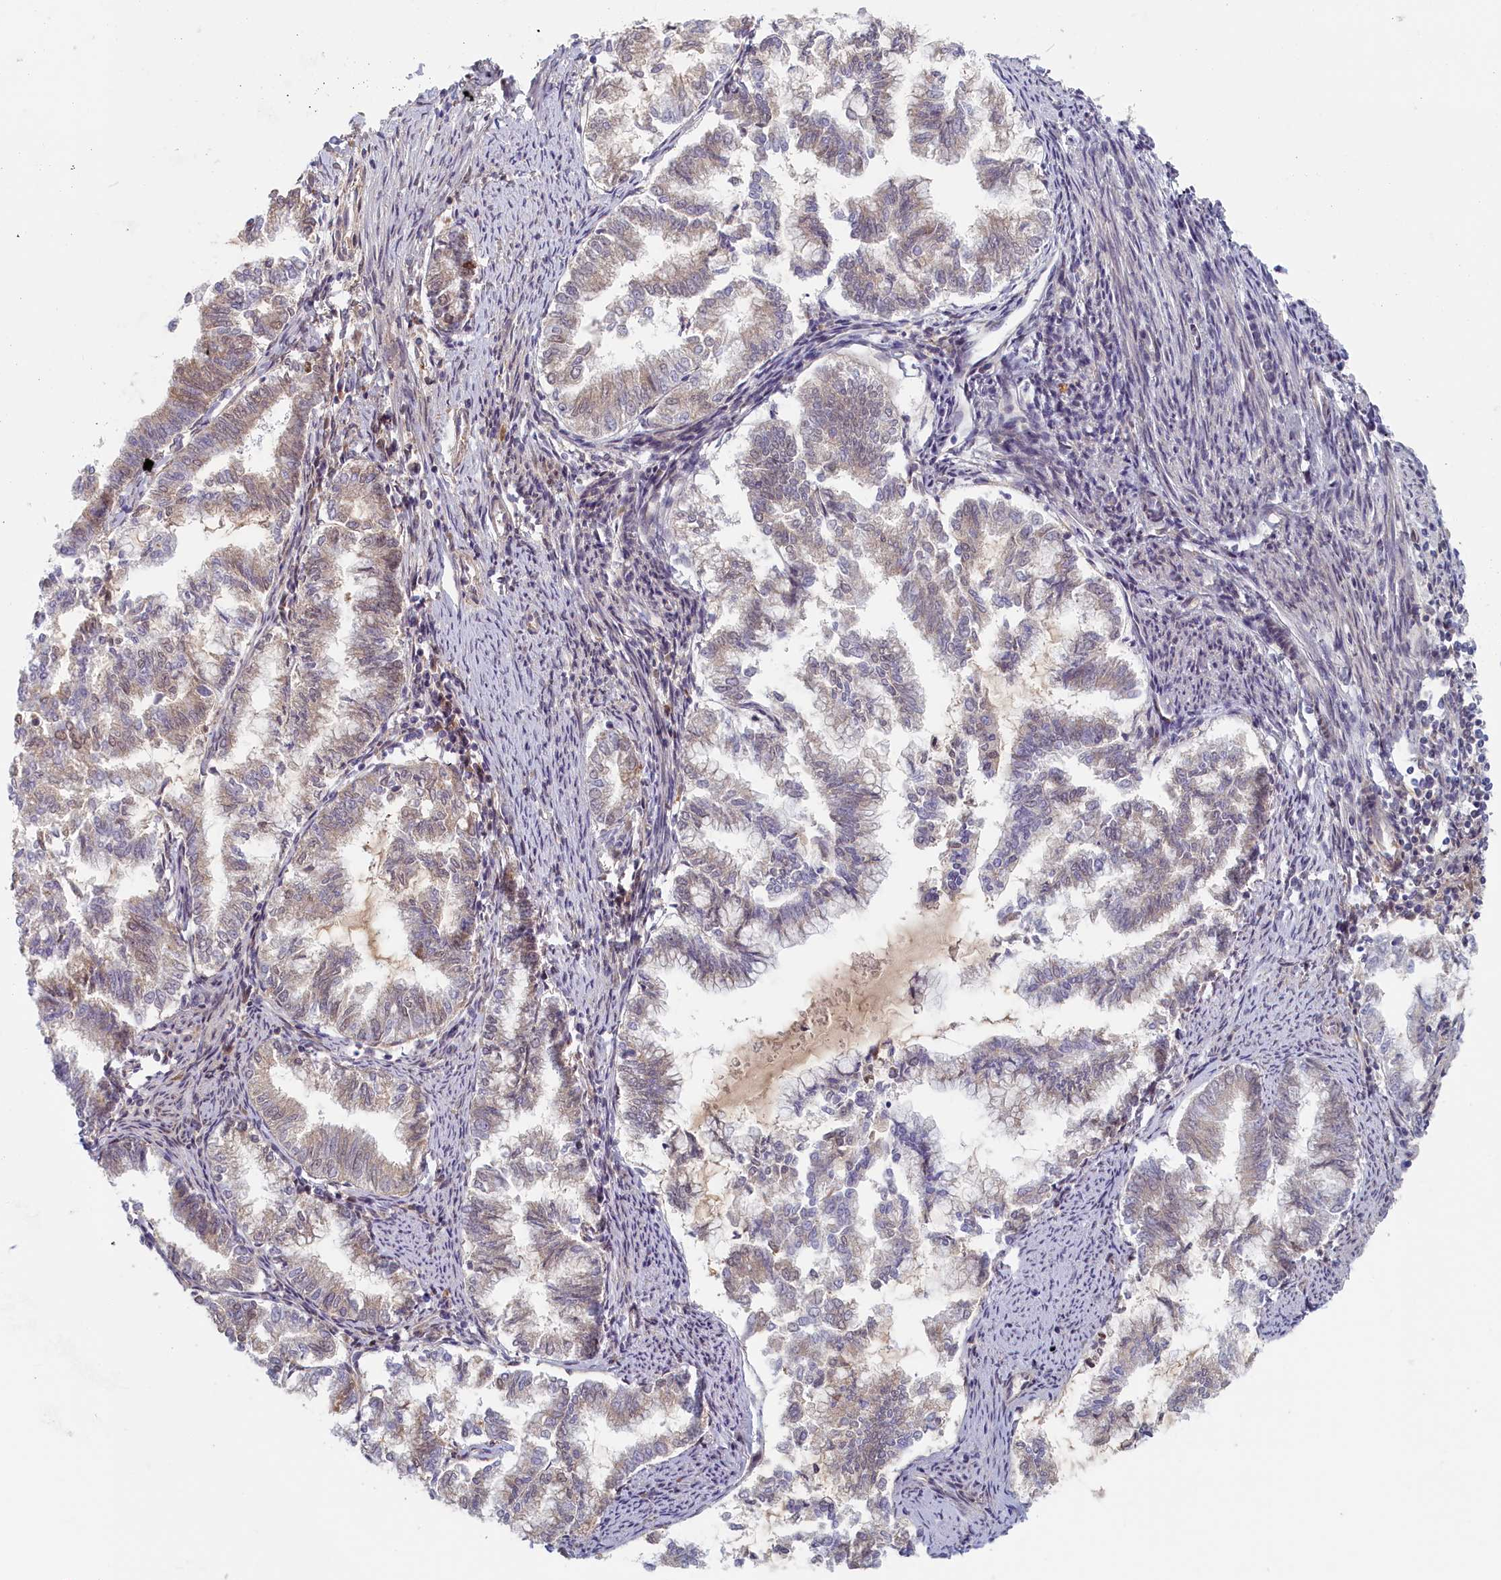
{"staining": {"intensity": "negative", "quantity": "none", "location": "none"}, "tissue": "endometrial cancer", "cell_type": "Tumor cells", "image_type": "cancer", "snomed": [{"axis": "morphology", "description": "Adenocarcinoma, NOS"}, {"axis": "topography", "description": "Endometrium"}], "caption": "The immunohistochemistry (IHC) histopathology image has no significant positivity in tumor cells of adenocarcinoma (endometrial) tissue.", "gene": "STX16", "patient": {"sex": "female", "age": 79}}